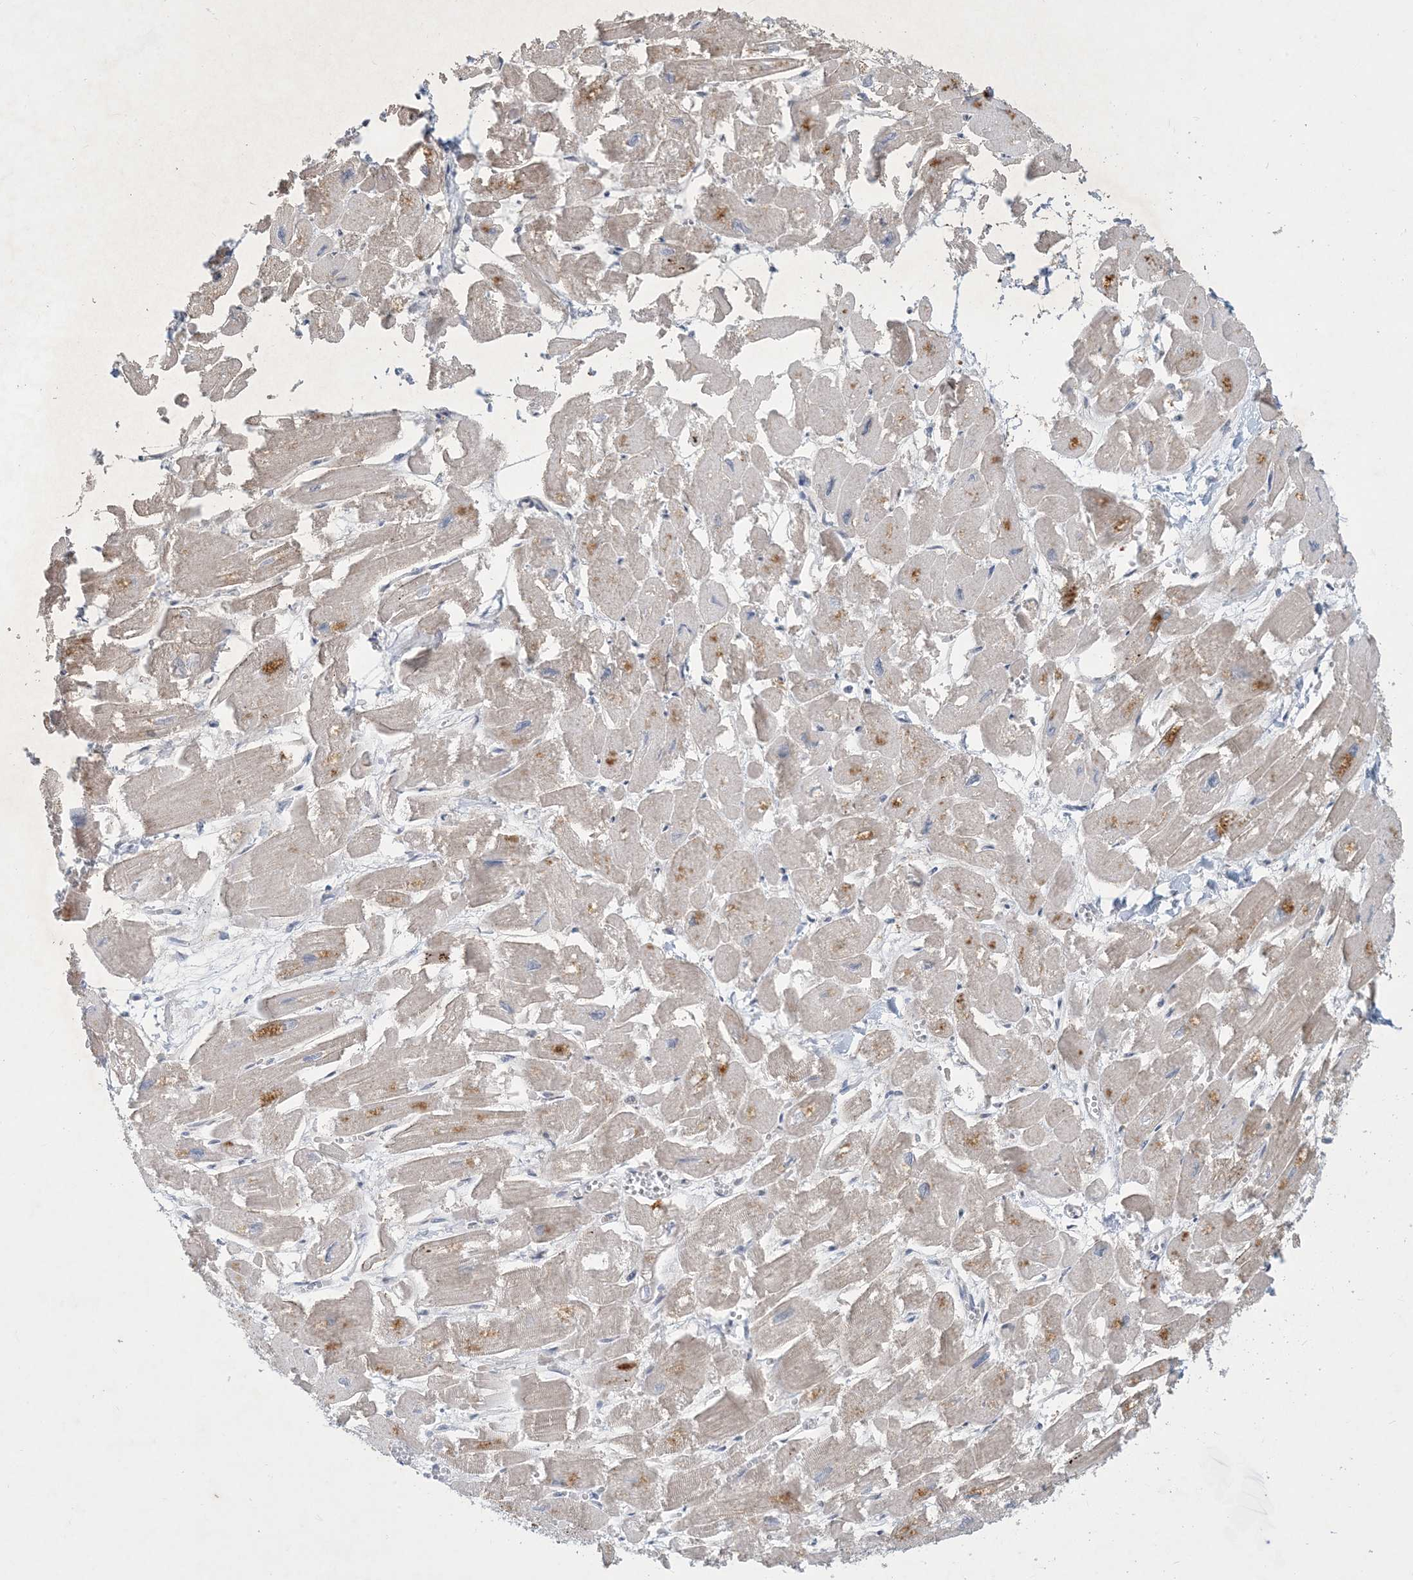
{"staining": {"intensity": "moderate", "quantity": "<25%", "location": "cytoplasmic/membranous"}, "tissue": "heart muscle", "cell_type": "Cardiomyocytes", "image_type": "normal", "snomed": [{"axis": "morphology", "description": "Normal tissue, NOS"}, {"axis": "topography", "description": "Heart"}], "caption": "Immunohistochemical staining of normal human heart muscle shows <25% levels of moderate cytoplasmic/membranous protein positivity in approximately <25% of cardiomyocytes.", "gene": "CCDC14", "patient": {"sex": "male", "age": 54}}